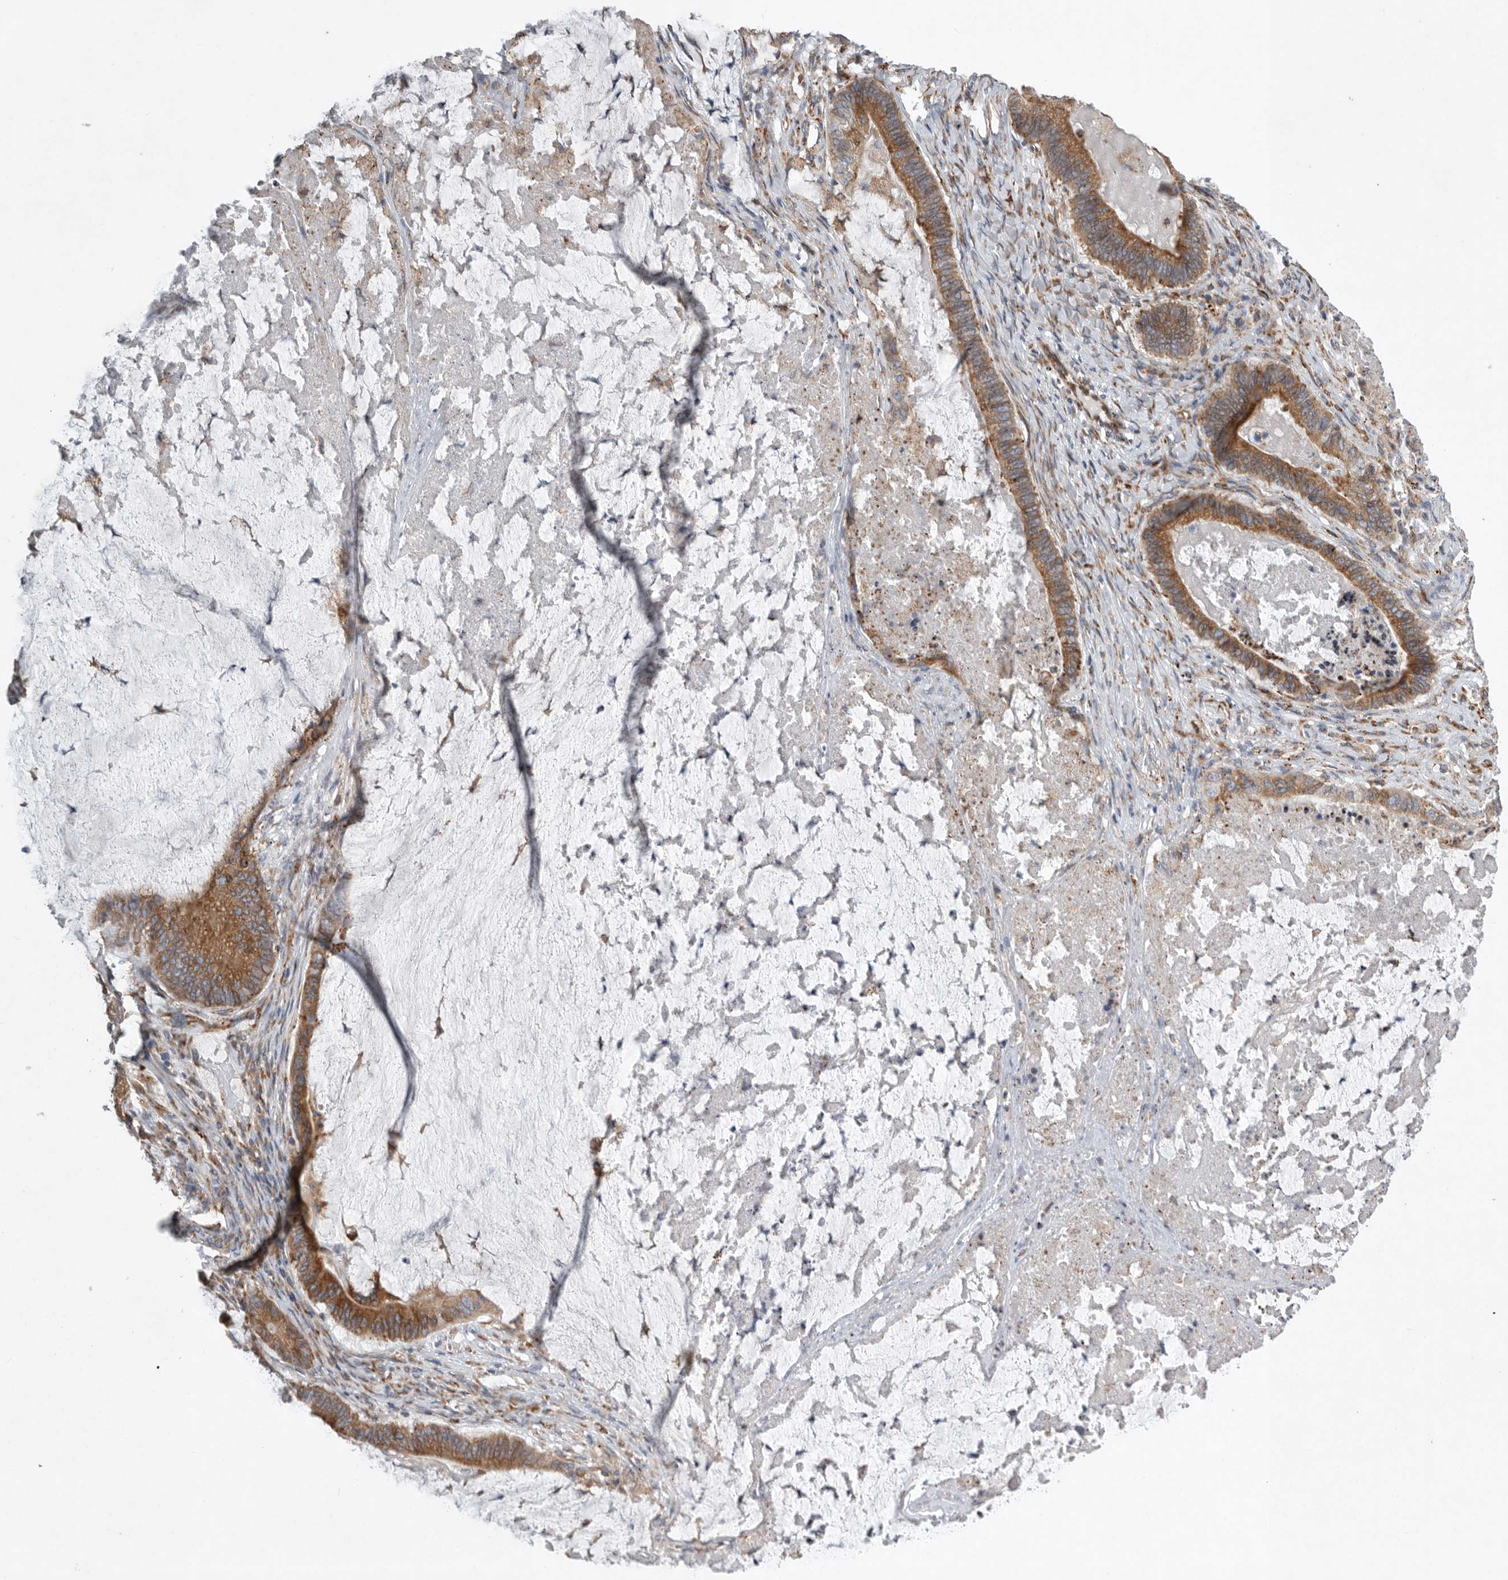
{"staining": {"intensity": "moderate", "quantity": ">75%", "location": "cytoplasmic/membranous"}, "tissue": "ovarian cancer", "cell_type": "Tumor cells", "image_type": "cancer", "snomed": [{"axis": "morphology", "description": "Cystadenocarcinoma, mucinous, NOS"}, {"axis": "topography", "description": "Ovary"}], "caption": "Tumor cells display medium levels of moderate cytoplasmic/membranous staining in approximately >75% of cells in mucinous cystadenocarcinoma (ovarian).", "gene": "GANAB", "patient": {"sex": "female", "age": 61}}